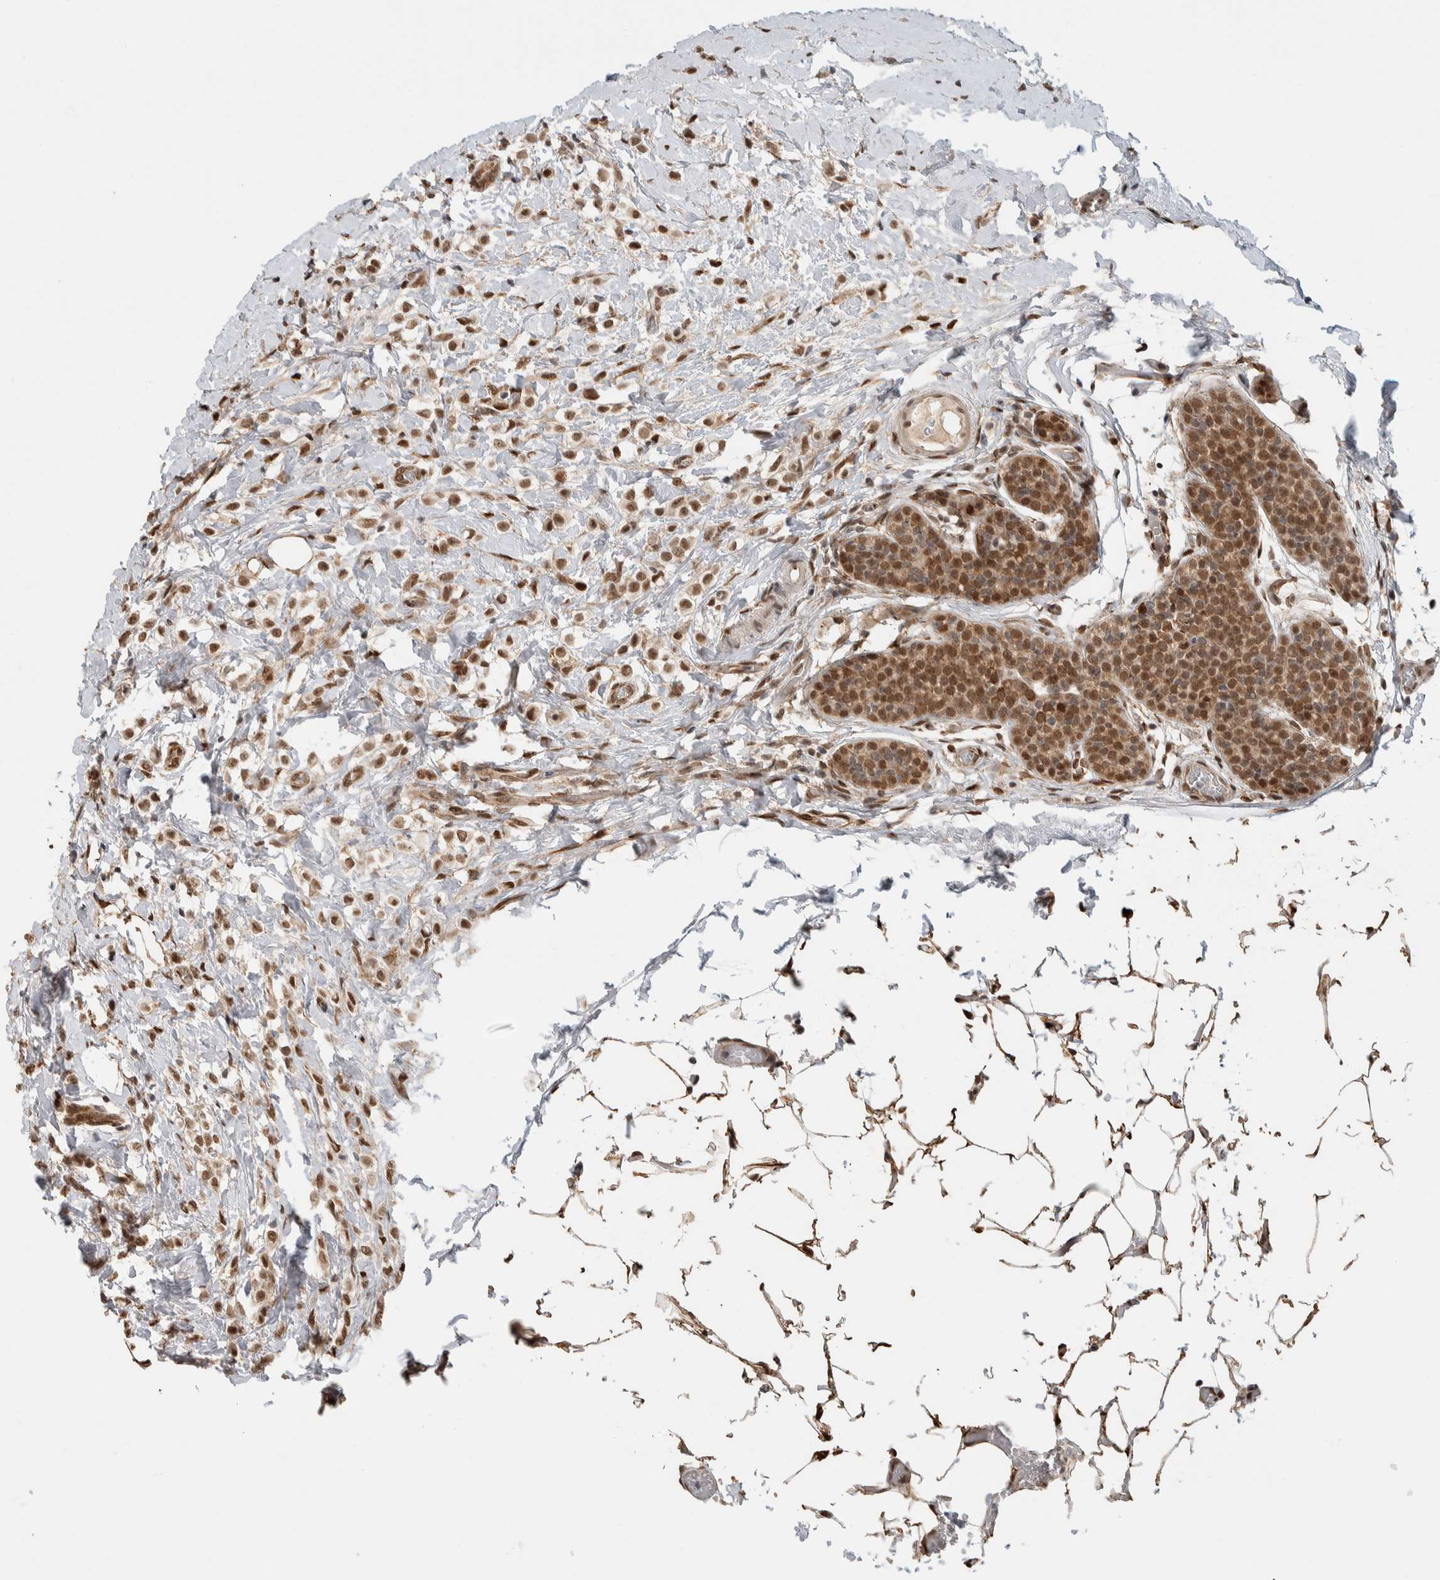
{"staining": {"intensity": "moderate", "quantity": ">75%", "location": "cytoplasmic/membranous,nuclear"}, "tissue": "breast cancer", "cell_type": "Tumor cells", "image_type": "cancer", "snomed": [{"axis": "morphology", "description": "Lobular carcinoma"}, {"axis": "topography", "description": "Breast"}], "caption": "Approximately >75% of tumor cells in breast cancer (lobular carcinoma) reveal moderate cytoplasmic/membranous and nuclear protein staining as visualized by brown immunohistochemical staining.", "gene": "TNRC18", "patient": {"sex": "female", "age": 50}}